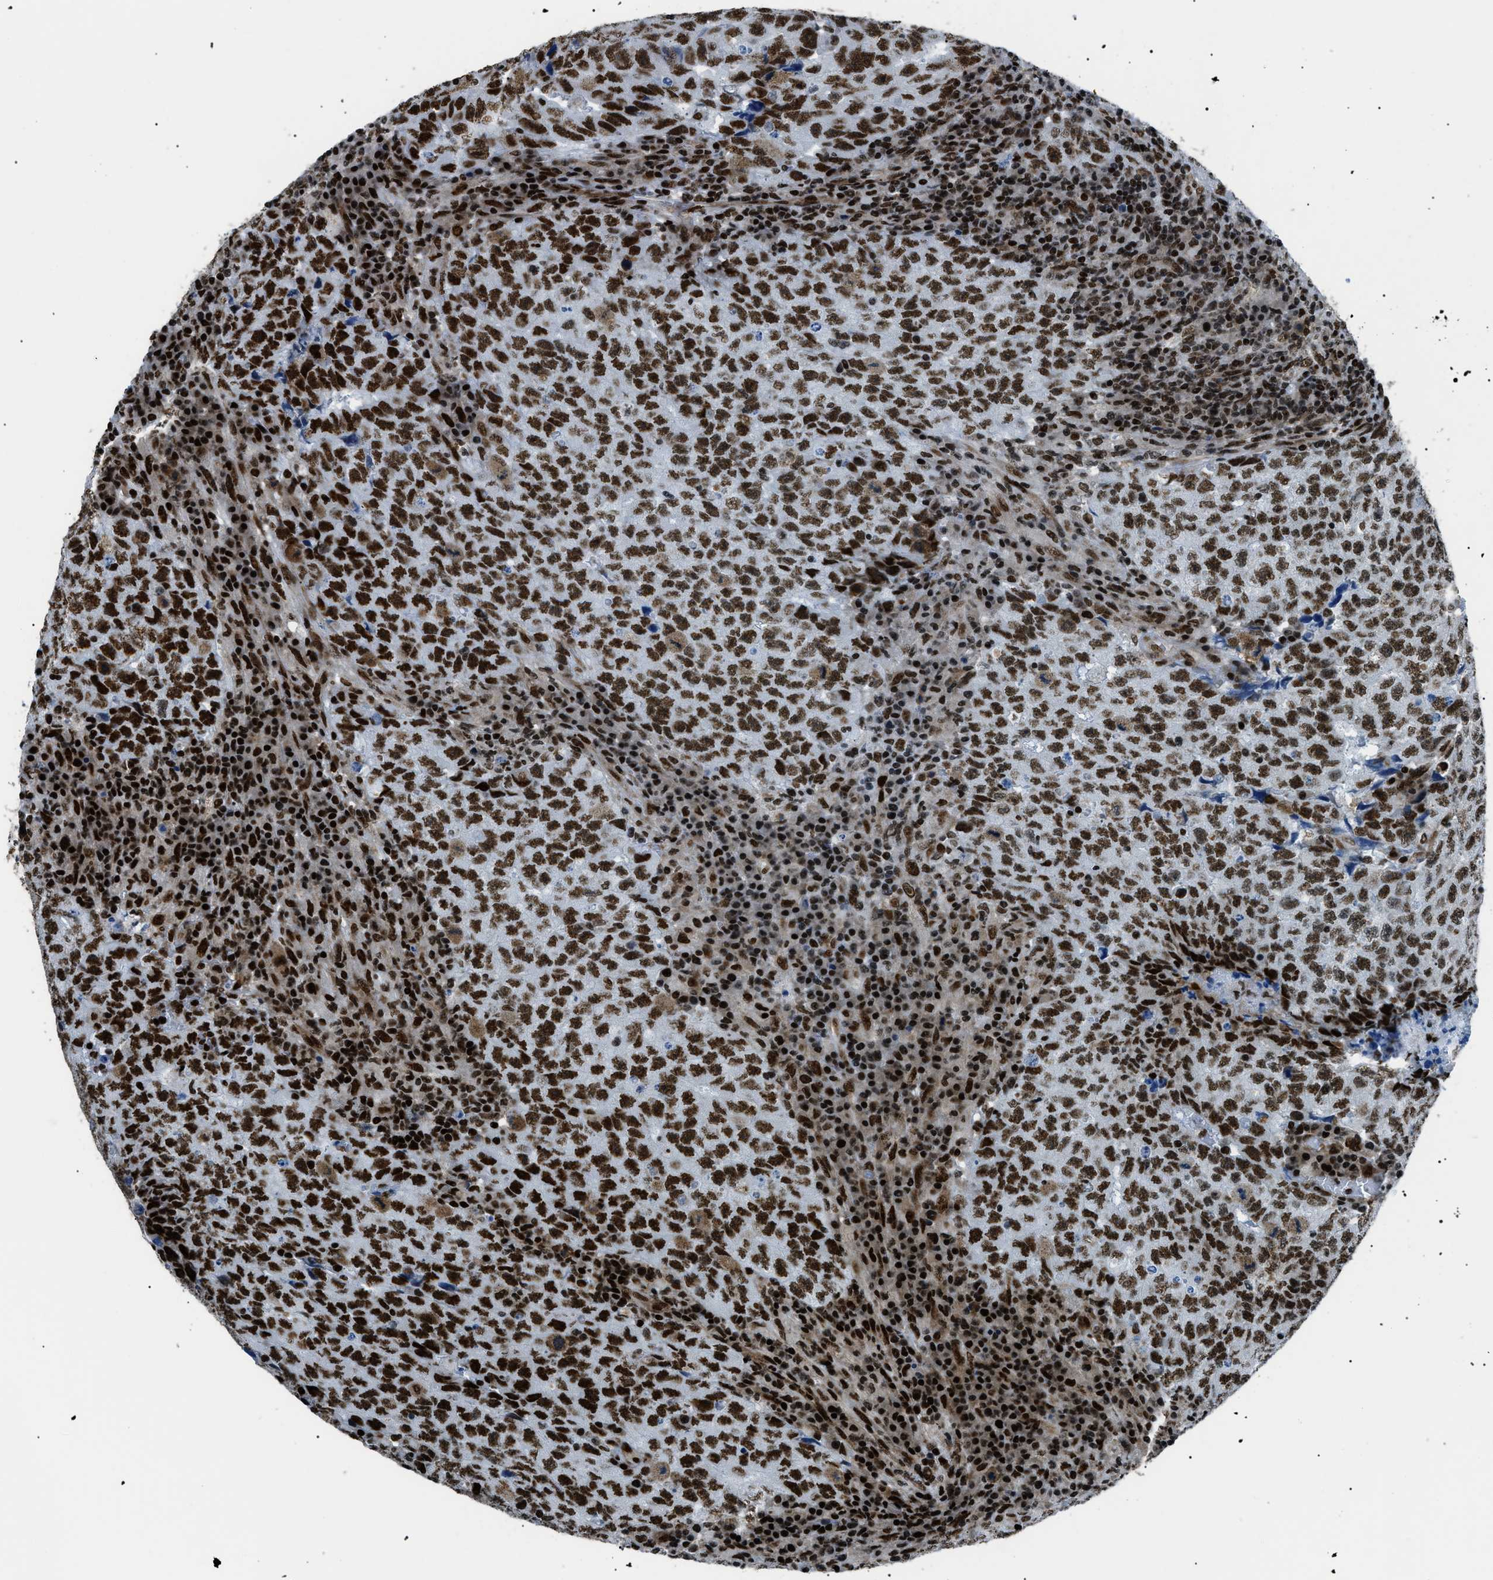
{"staining": {"intensity": "strong", "quantity": ">75%", "location": "nuclear"}, "tissue": "testis cancer", "cell_type": "Tumor cells", "image_type": "cancer", "snomed": [{"axis": "morphology", "description": "Necrosis, NOS"}, {"axis": "morphology", "description": "Carcinoma, Embryonal, NOS"}, {"axis": "topography", "description": "Testis"}], "caption": "Strong nuclear positivity for a protein is appreciated in about >75% of tumor cells of testis cancer using IHC.", "gene": "HNRNPK", "patient": {"sex": "male", "age": 19}}